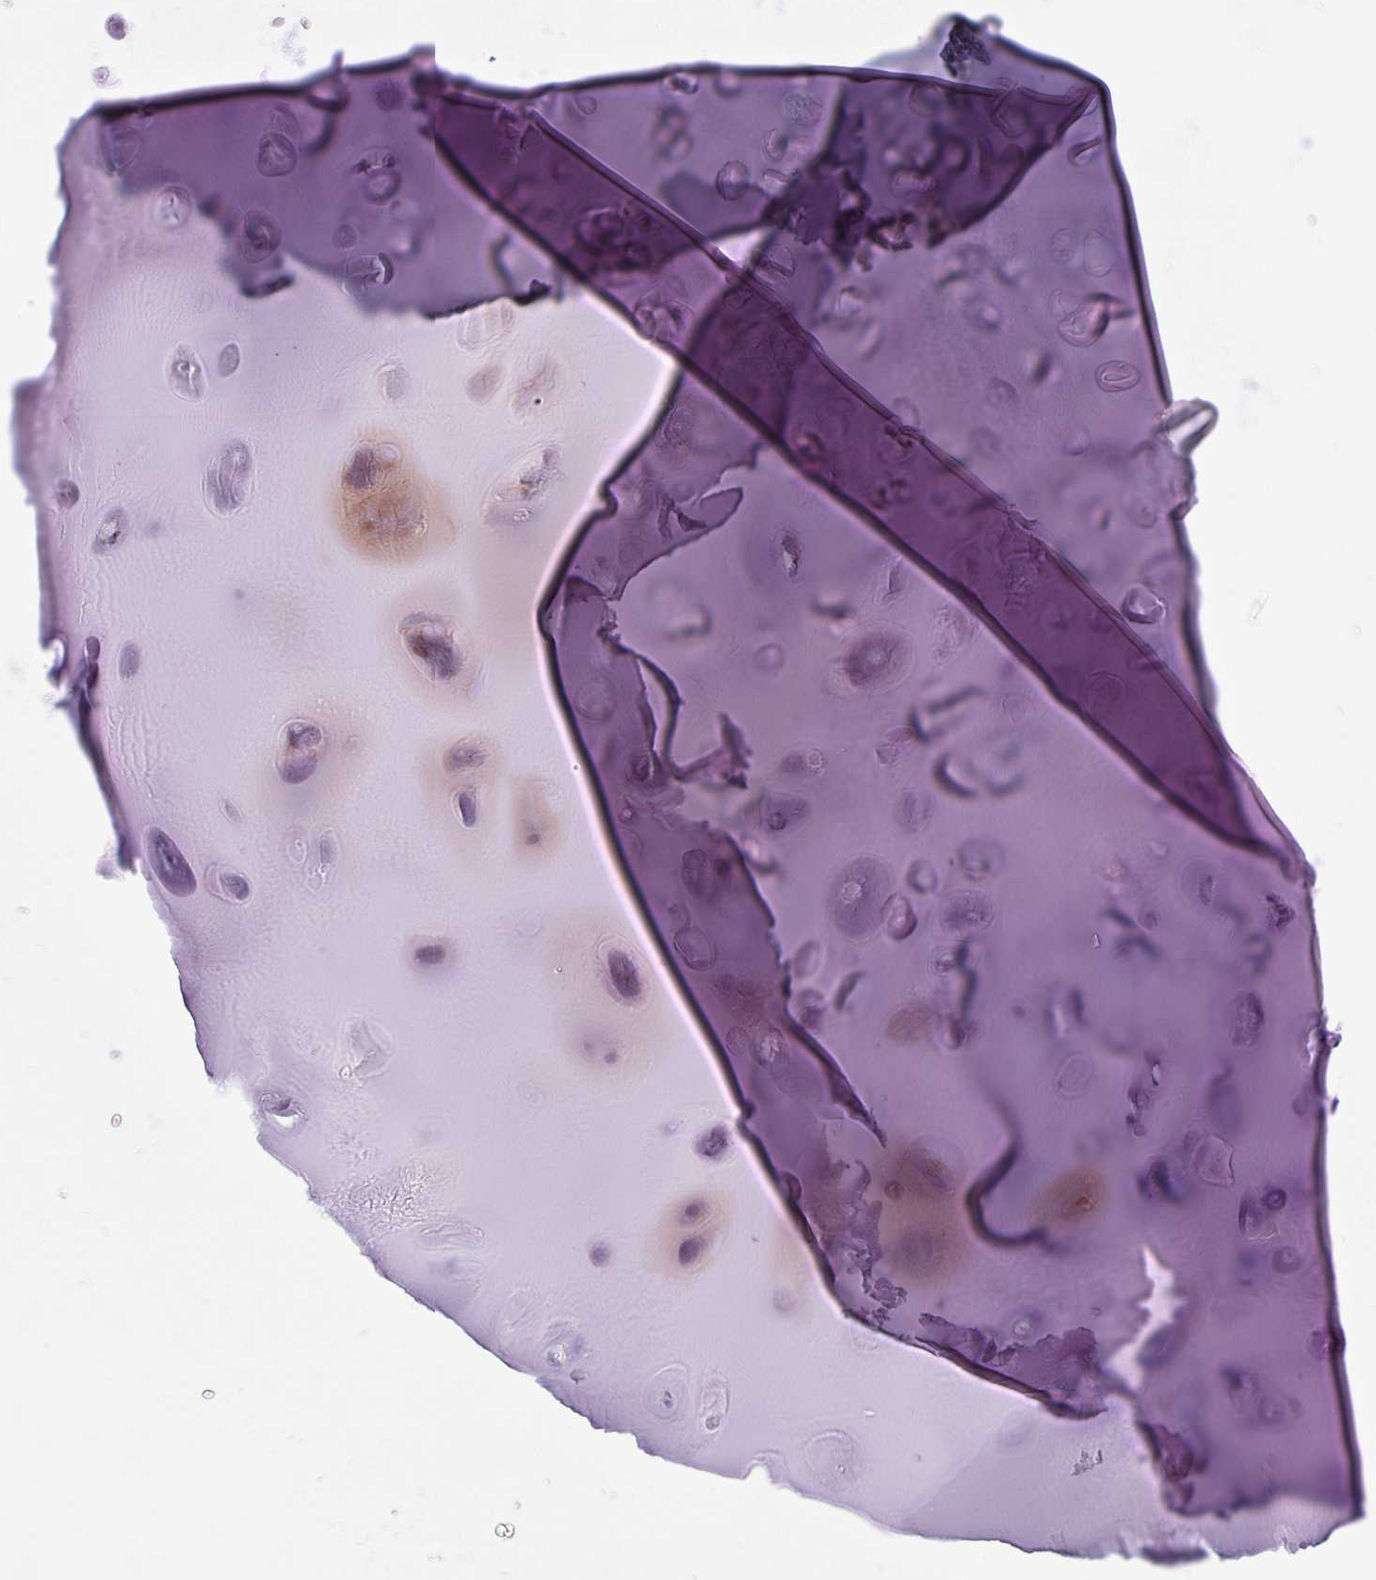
{"staining": {"intensity": "strong", "quantity": "<25%", "location": "nuclear"}, "tissue": "soft tissue", "cell_type": "Chondrocytes", "image_type": "normal", "snomed": [{"axis": "morphology", "description": "Normal tissue, NOS"}, {"axis": "topography", "description": "Cartilage tissue"}], "caption": "Chondrocytes exhibit medium levels of strong nuclear staining in approximately <25% of cells in unremarkable human soft tissue. Immunohistochemistry stains the protein of interest in brown and the nuclei are stained blue.", "gene": "DUT", "patient": {"sex": "male", "age": 57}}